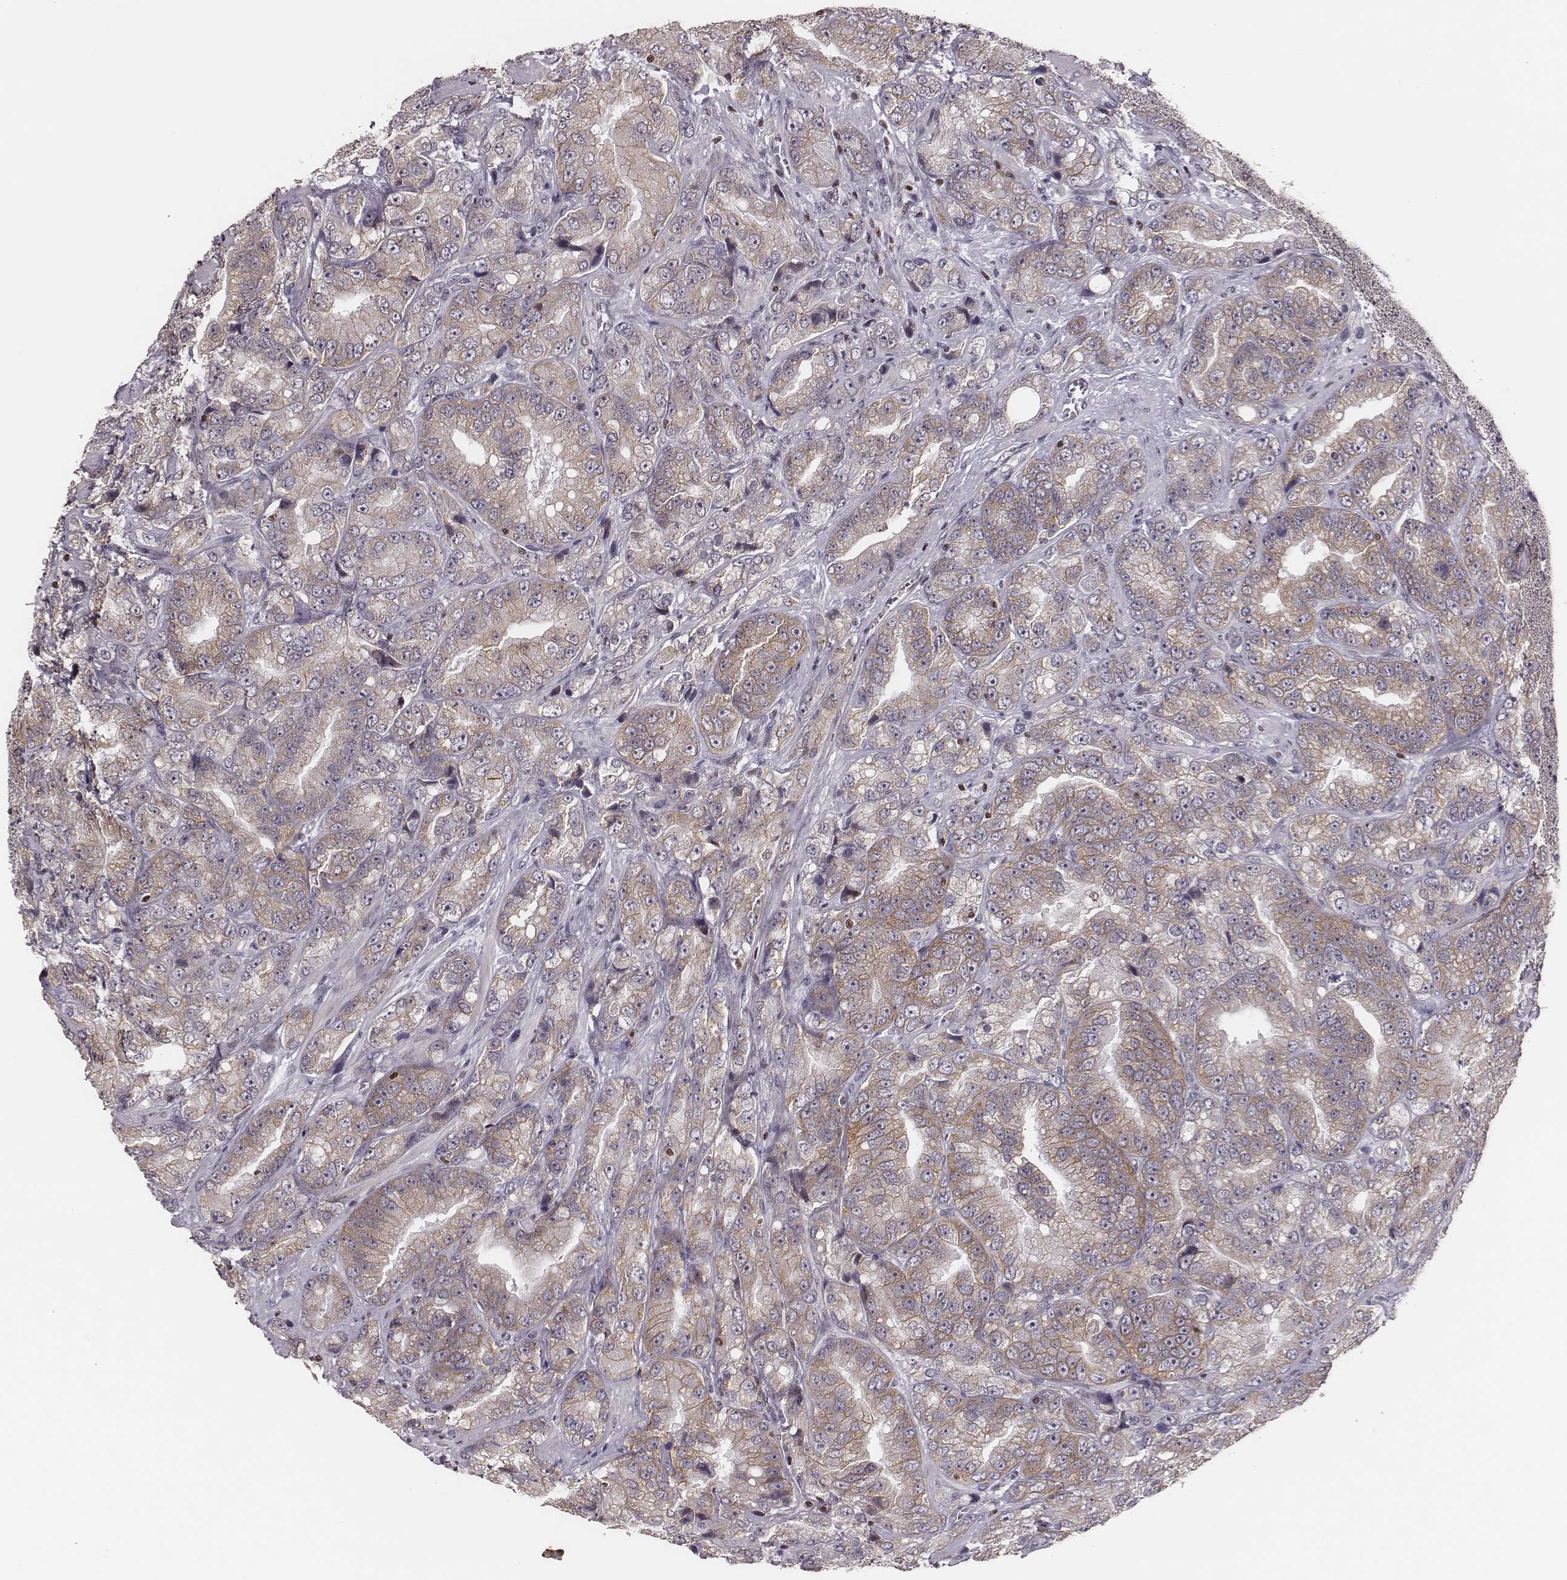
{"staining": {"intensity": "weak", "quantity": "25%-75%", "location": "cytoplasmic/membranous"}, "tissue": "prostate cancer", "cell_type": "Tumor cells", "image_type": "cancer", "snomed": [{"axis": "morphology", "description": "Adenocarcinoma, NOS"}, {"axis": "topography", "description": "Prostate"}], "caption": "Immunohistochemistry (IHC) histopathology image of prostate adenocarcinoma stained for a protein (brown), which exhibits low levels of weak cytoplasmic/membranous expression in approximately 25%-75% of tumor cells.", "gene": "WDR59", "patient": {"sex": "male", "age": 63}}